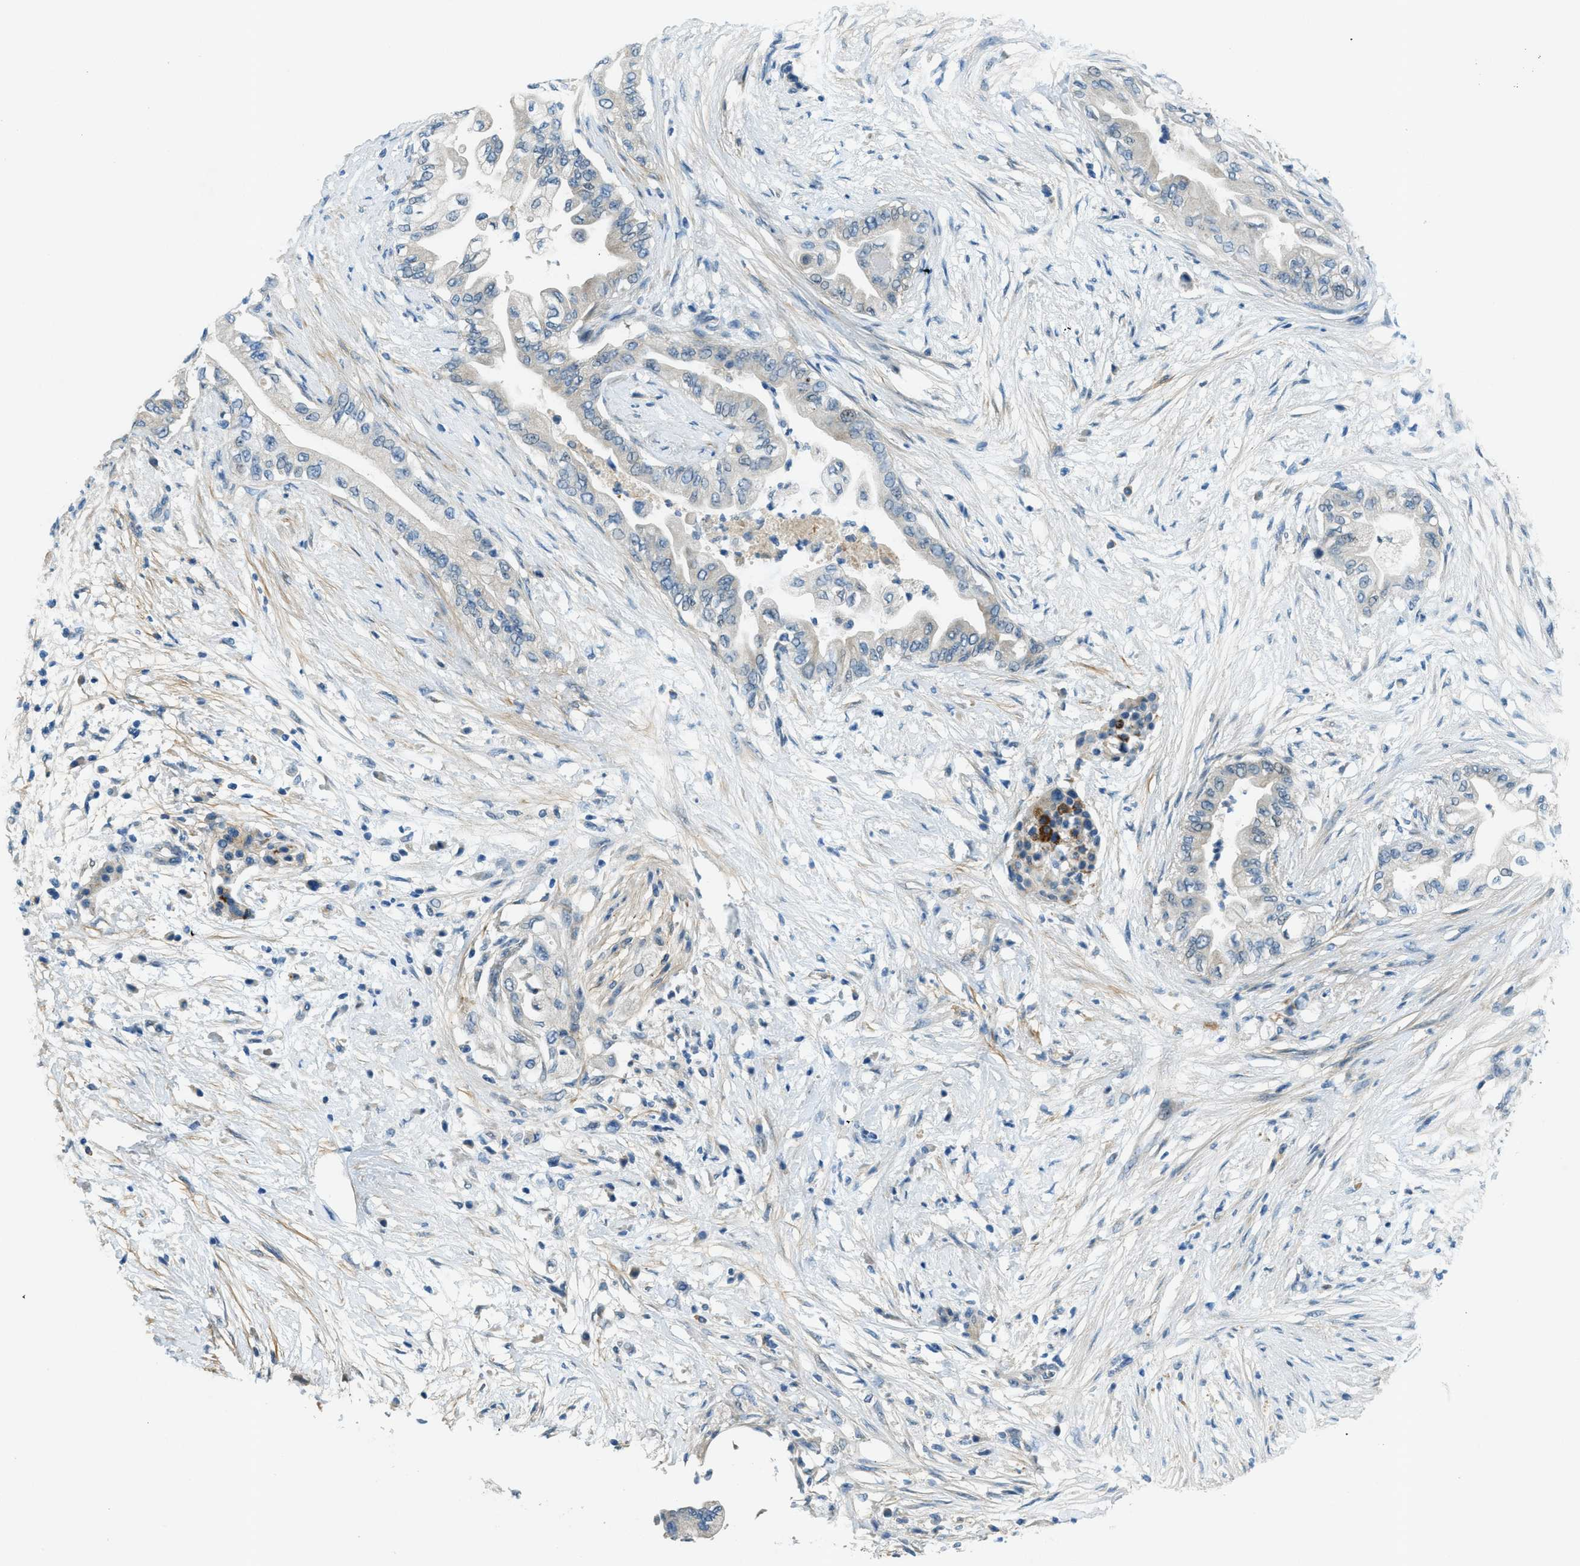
{"staining": {"intensity": "negative", "quantity": "none", "location": "none"}, "tissue": "pancreatic cancer", "cell_type": "Tumor cells", "image_type": "cancer", "snomed": [{"axis": "morphology", "description": "Normal tissue, NOS"}, {"axis": "morphology", "description": "Adenocarcinoma, NOS"}, {"axis": "topography", "description": "Pancreas"}, {"axis": "topography", "description": "Duodenum"}], "caption": "The image demonstrates no significant expression in tumor cells of pancreatic cancer.", "gene": "SNX14", "patient": {"sex": "female", "age": 60}}